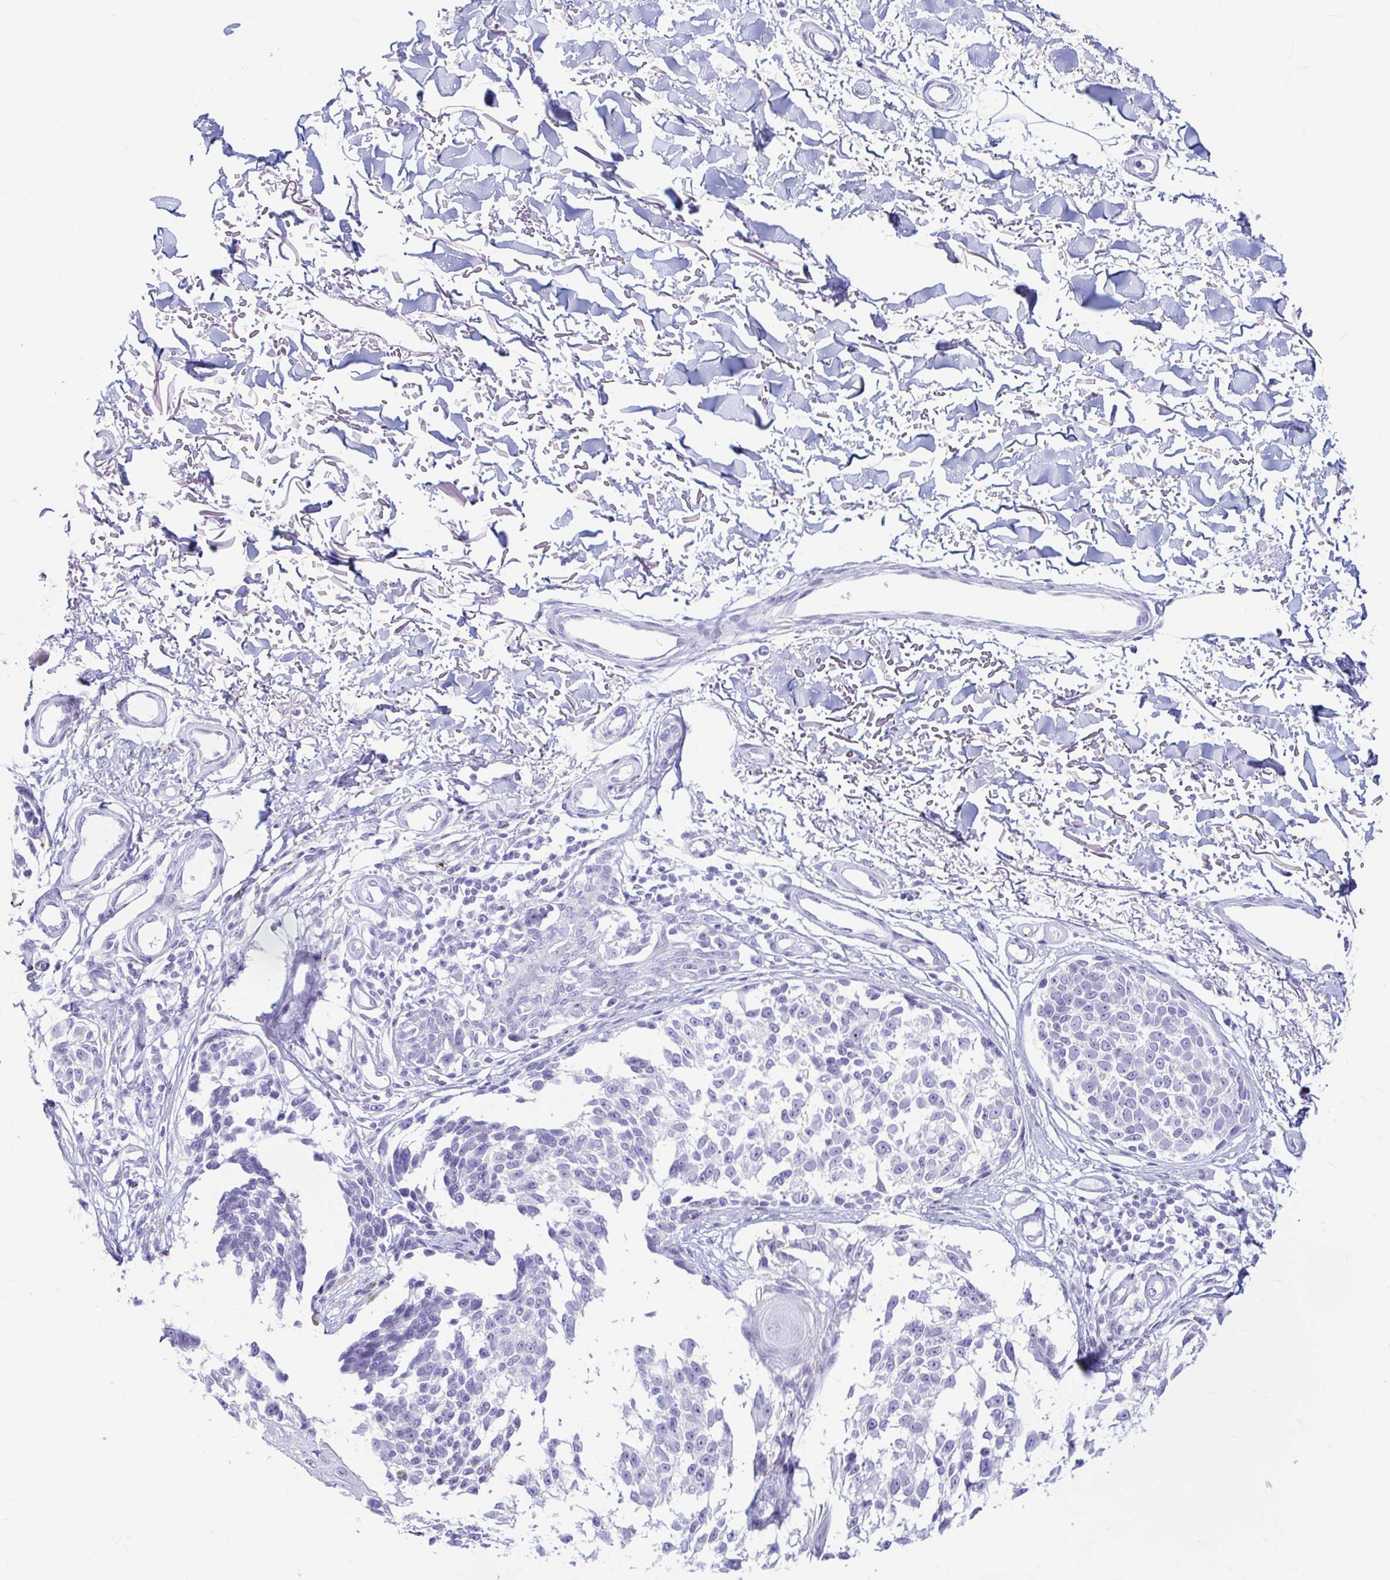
{"staining": {"intensity": "negative", "quantity": "none", "location": "none"}, "tissue": "melanoma", "cell_type": "Tumor cells", "image_type": "cancer", "snomed": [{"axis": "morphology", "description": "Malignant melanoma, NOS"}, {"axis": "topography", "description": "Skin"}], "caption": "This is a histopathology image of immunohistochemistry (IHC) staining of melanoma, which shows no expression in tumor cells. Brightfield microscopy of IHC stained with DAB (brown) and hematoxylin (blue), captured at high magnification.", "gene": "ERICH6", "patient": {"sex": "male", "age": 73}}